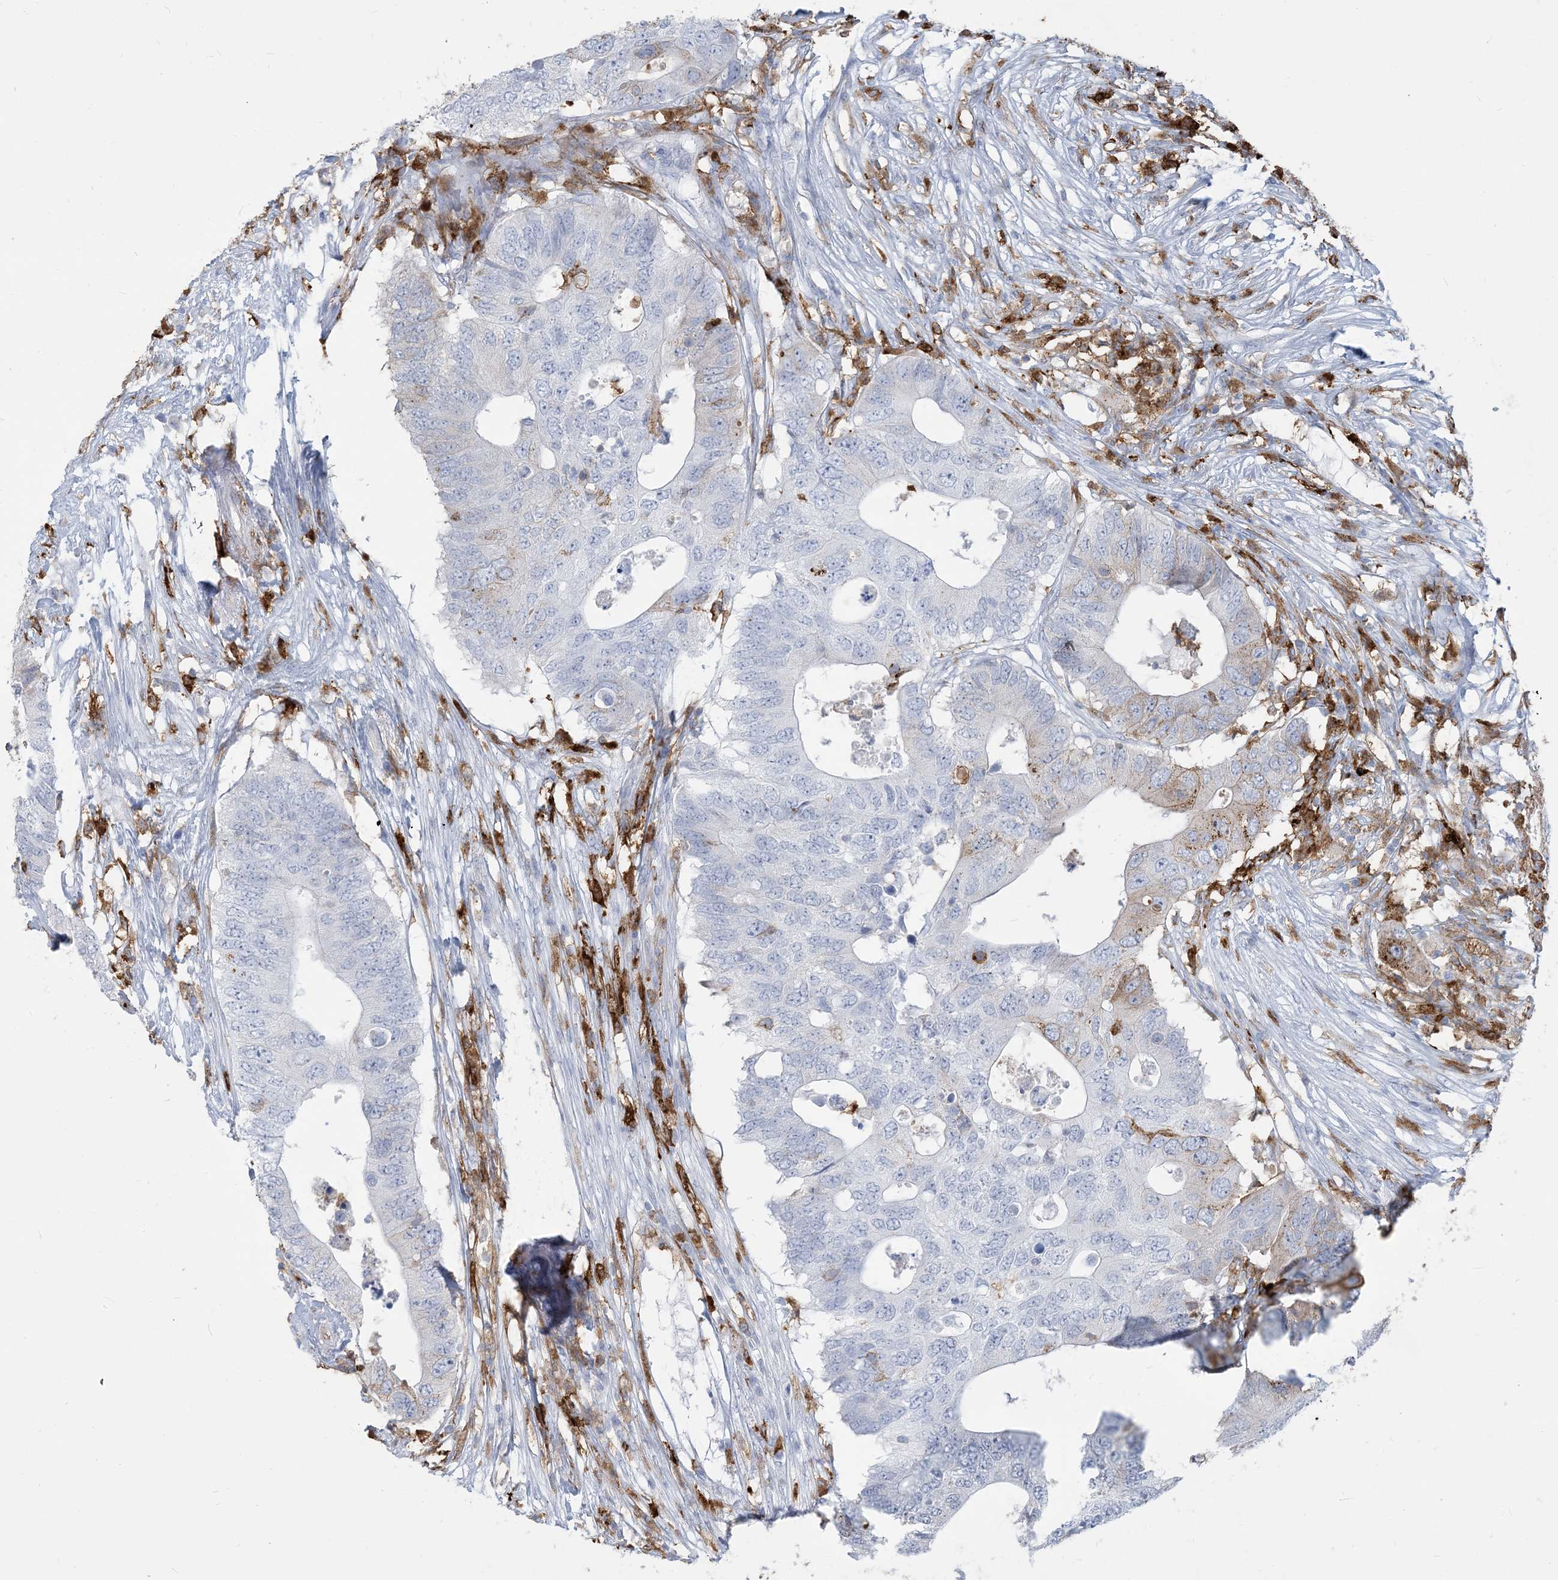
{"staining": {"intensity": "negative", "quantity": "none", "location": "none"}, "tissue": "colorectal cancer", "cell_type": "Tumor cells", "image_type": "cancer", "snomed": [{"axis": "morphology", "description": "Adenocarcinoma, NOS"}, {"axis": "topography", "description": "Colon"}], "caption": "Immunohistochemical staining of human colorectal cancer (adenocarcinoma) demonstrates no significant positivity in tumor cells. (Brightfield microscopy of DAB immunohistochemistry at high magnification).", "gene": "HLA-DRB1", "patient": {"sex": "male", "age": 71}}